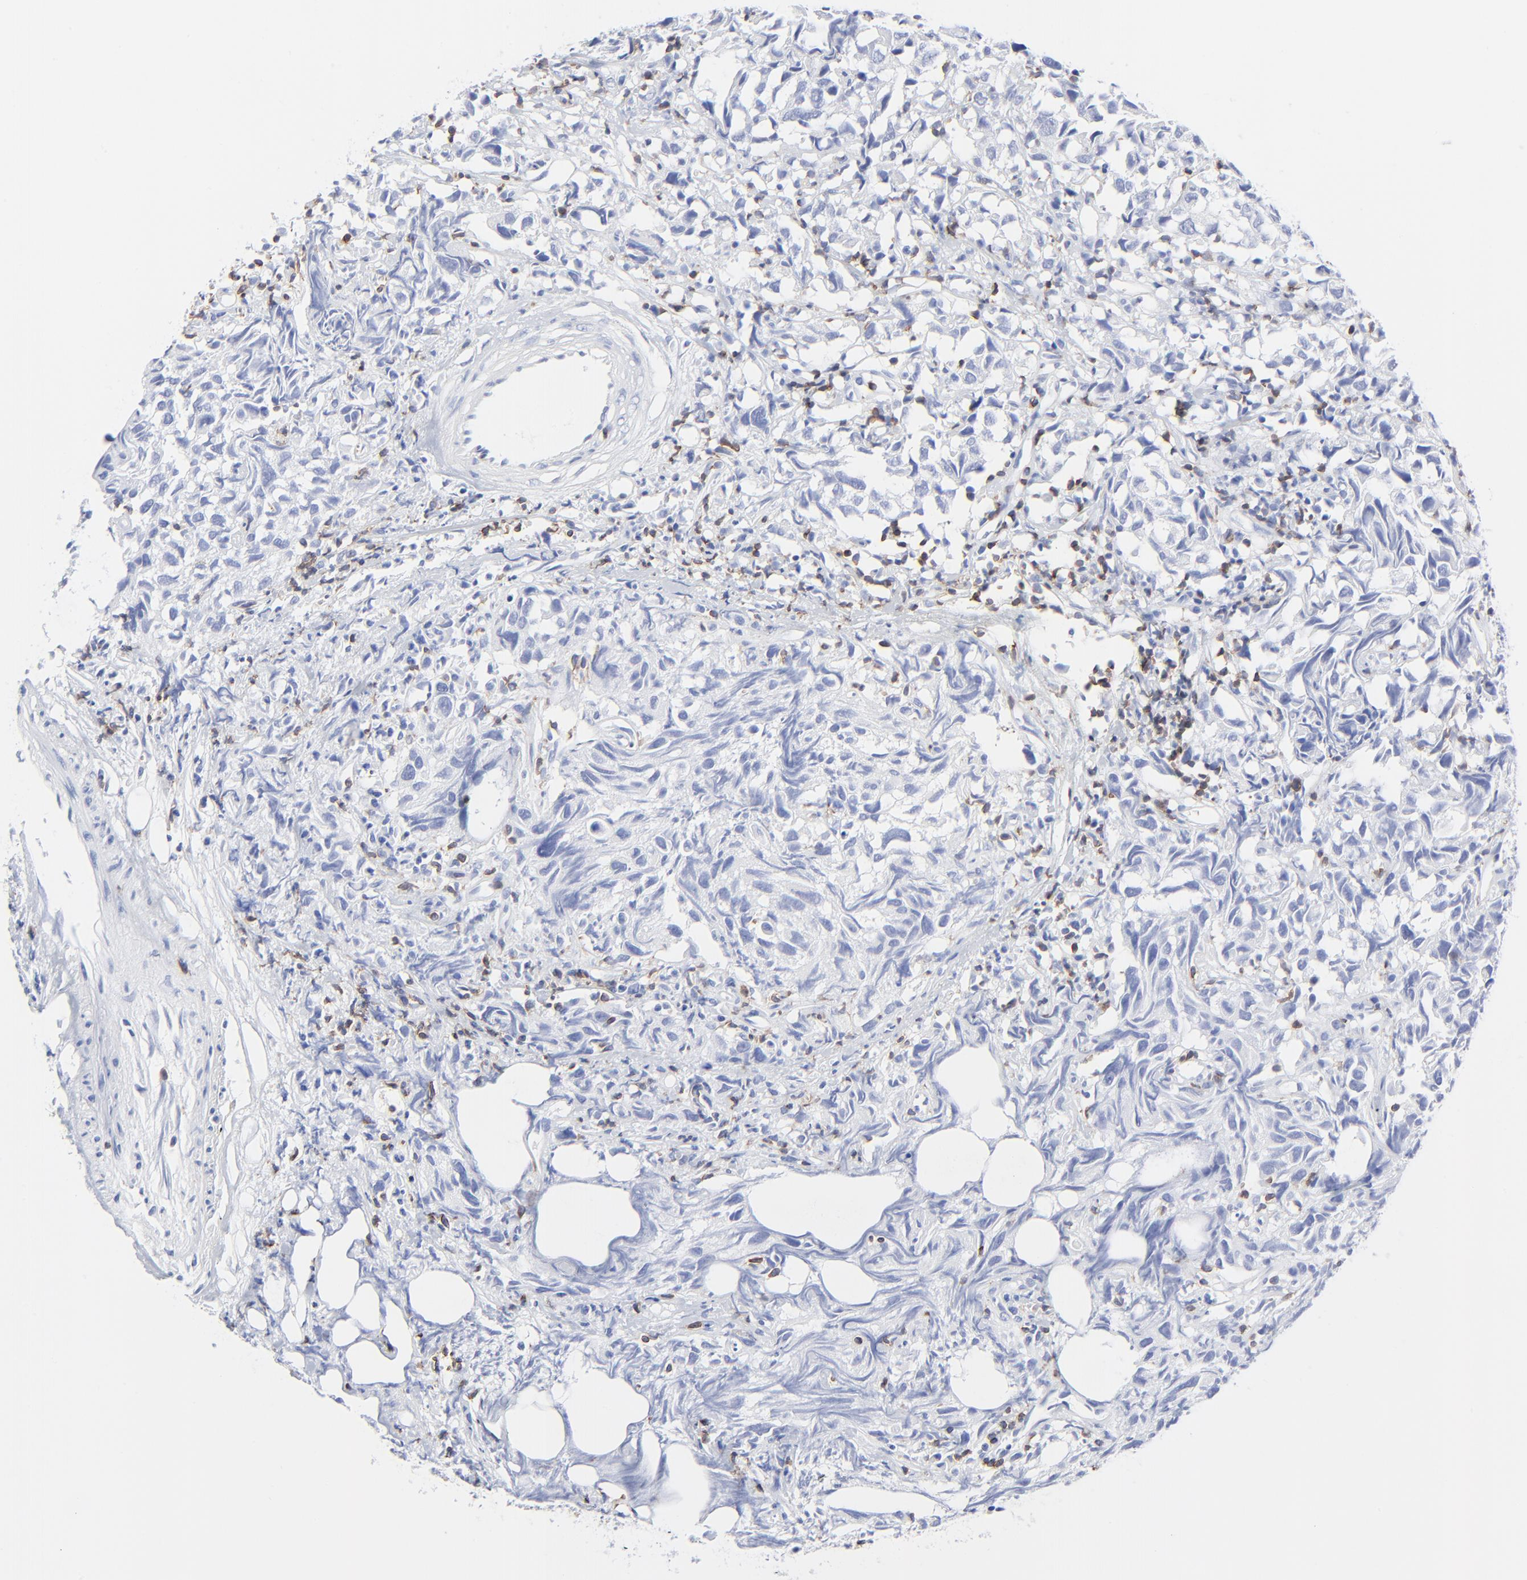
{"staining": {"intensity": "negative", "quantity": "none", "location": "none"}, "tissue": "urothelial cancer", "cell_type": "Tumor cells", "image_type": "cancer", "snomed": [{"axis": "morphology", "description": "Urothelial carcinoma, High grade"}, {"axis": "topography", "description": "Urinary bladder"}], "caption": "There is no significant expression in tumor cells of high-grade urothelial carcinoma. The staining is performed using DAB (3,3'-diaminobenzidine) brown chromogen with nuclei counter-stained in using hematoxylin.", "gene": "LCK", "patient": {"sex": "female", "age": 75}}